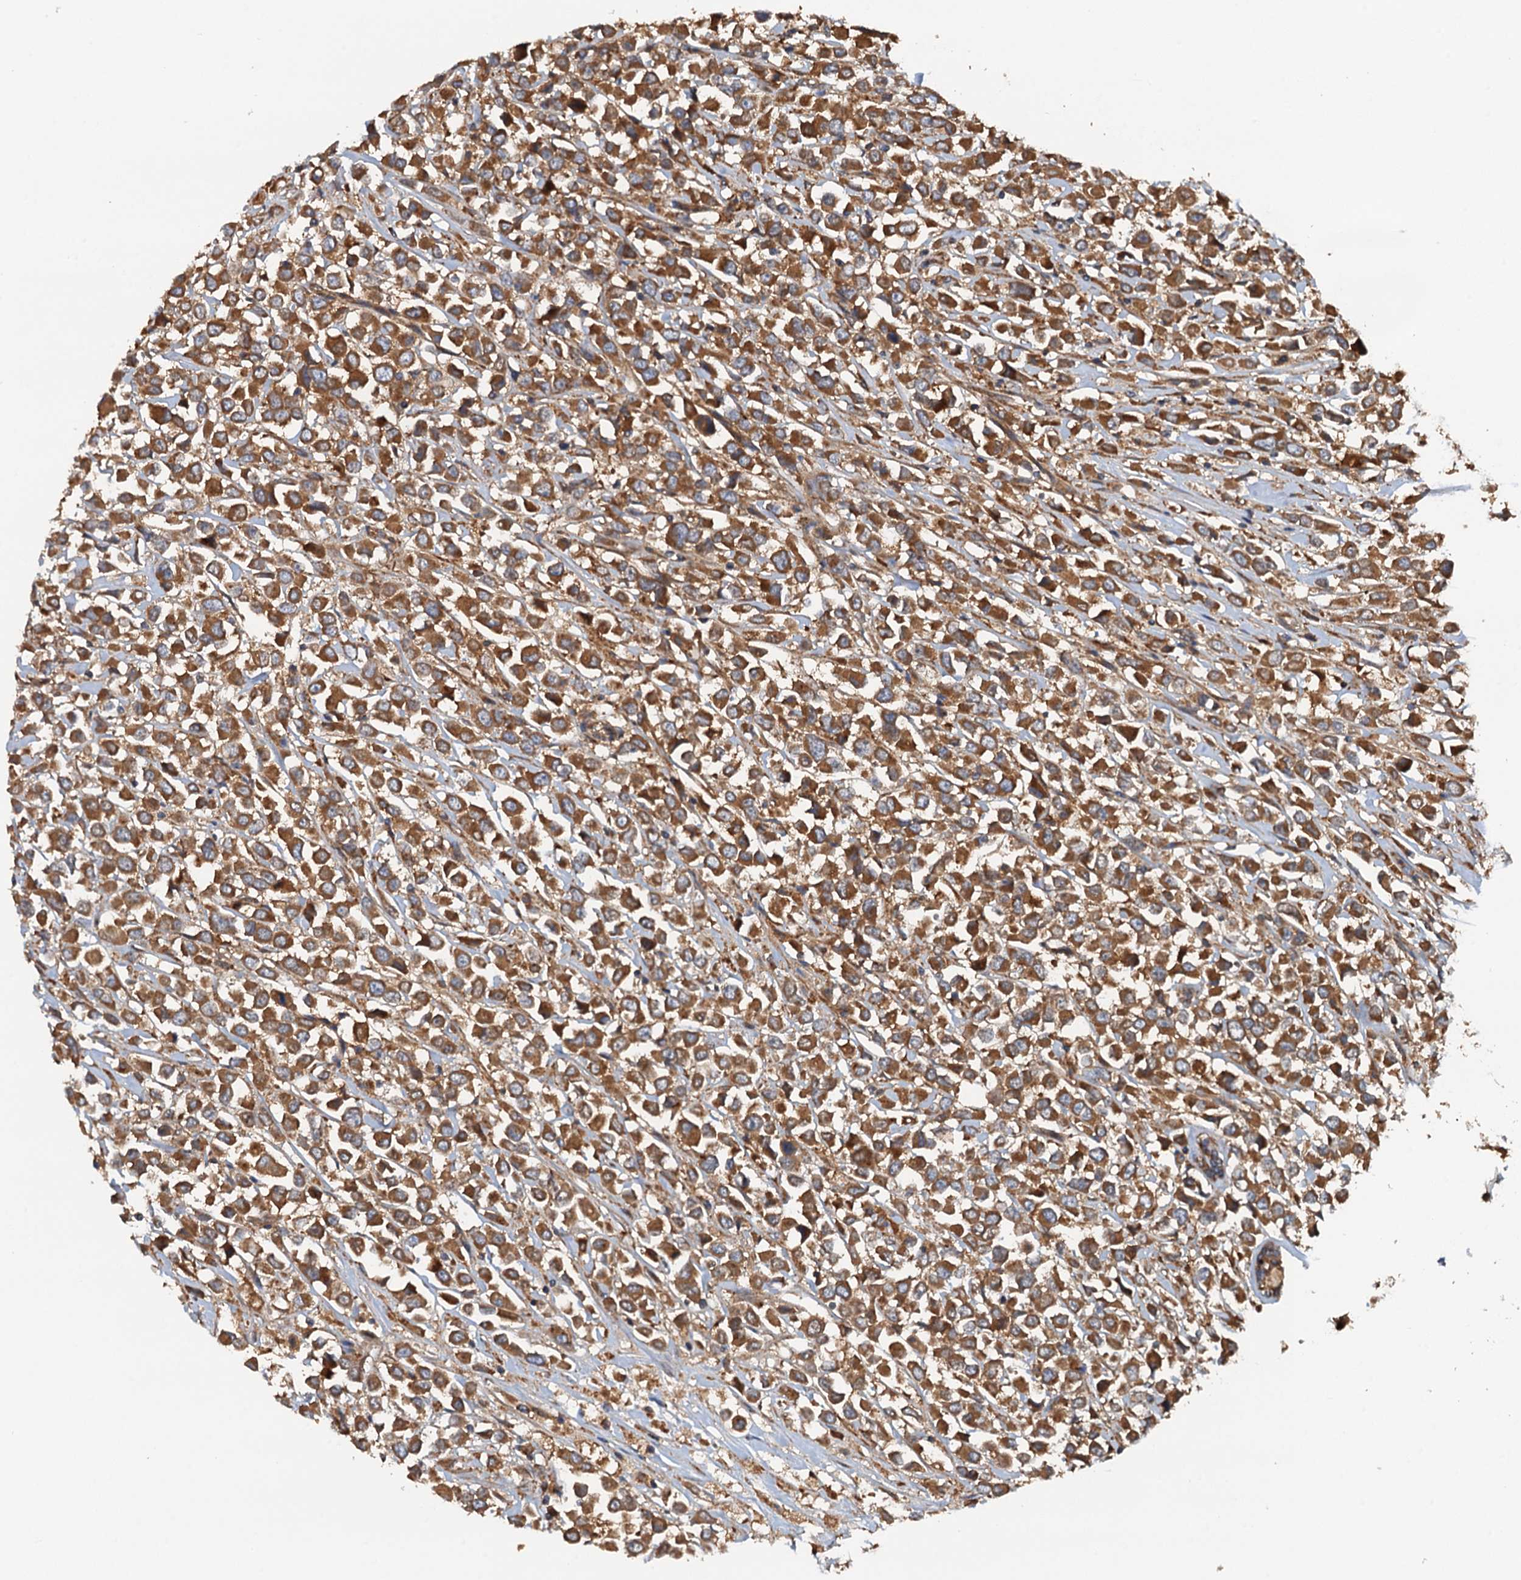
{"staining": {"intensity": "moderate", "quantity": ">75%", "location": "cytoplasmic/membranous"}, "tissue": "breast cancer", "cell_type": "Tumor cells", "image_type": "cancer", "snomed": [{"axis": "morphology", "description": "Duct carcinoma"}, {"axis": "topography", "description": "Breast"}], "caption": "Immunohistochemical staining of human breast cancer displays medium levels of moderate cytoplasmic/membranous protein positivity in approximately >75% of tumor cells.", "gene": "COG3", "patient": {"sex": "female", "age": 61}}